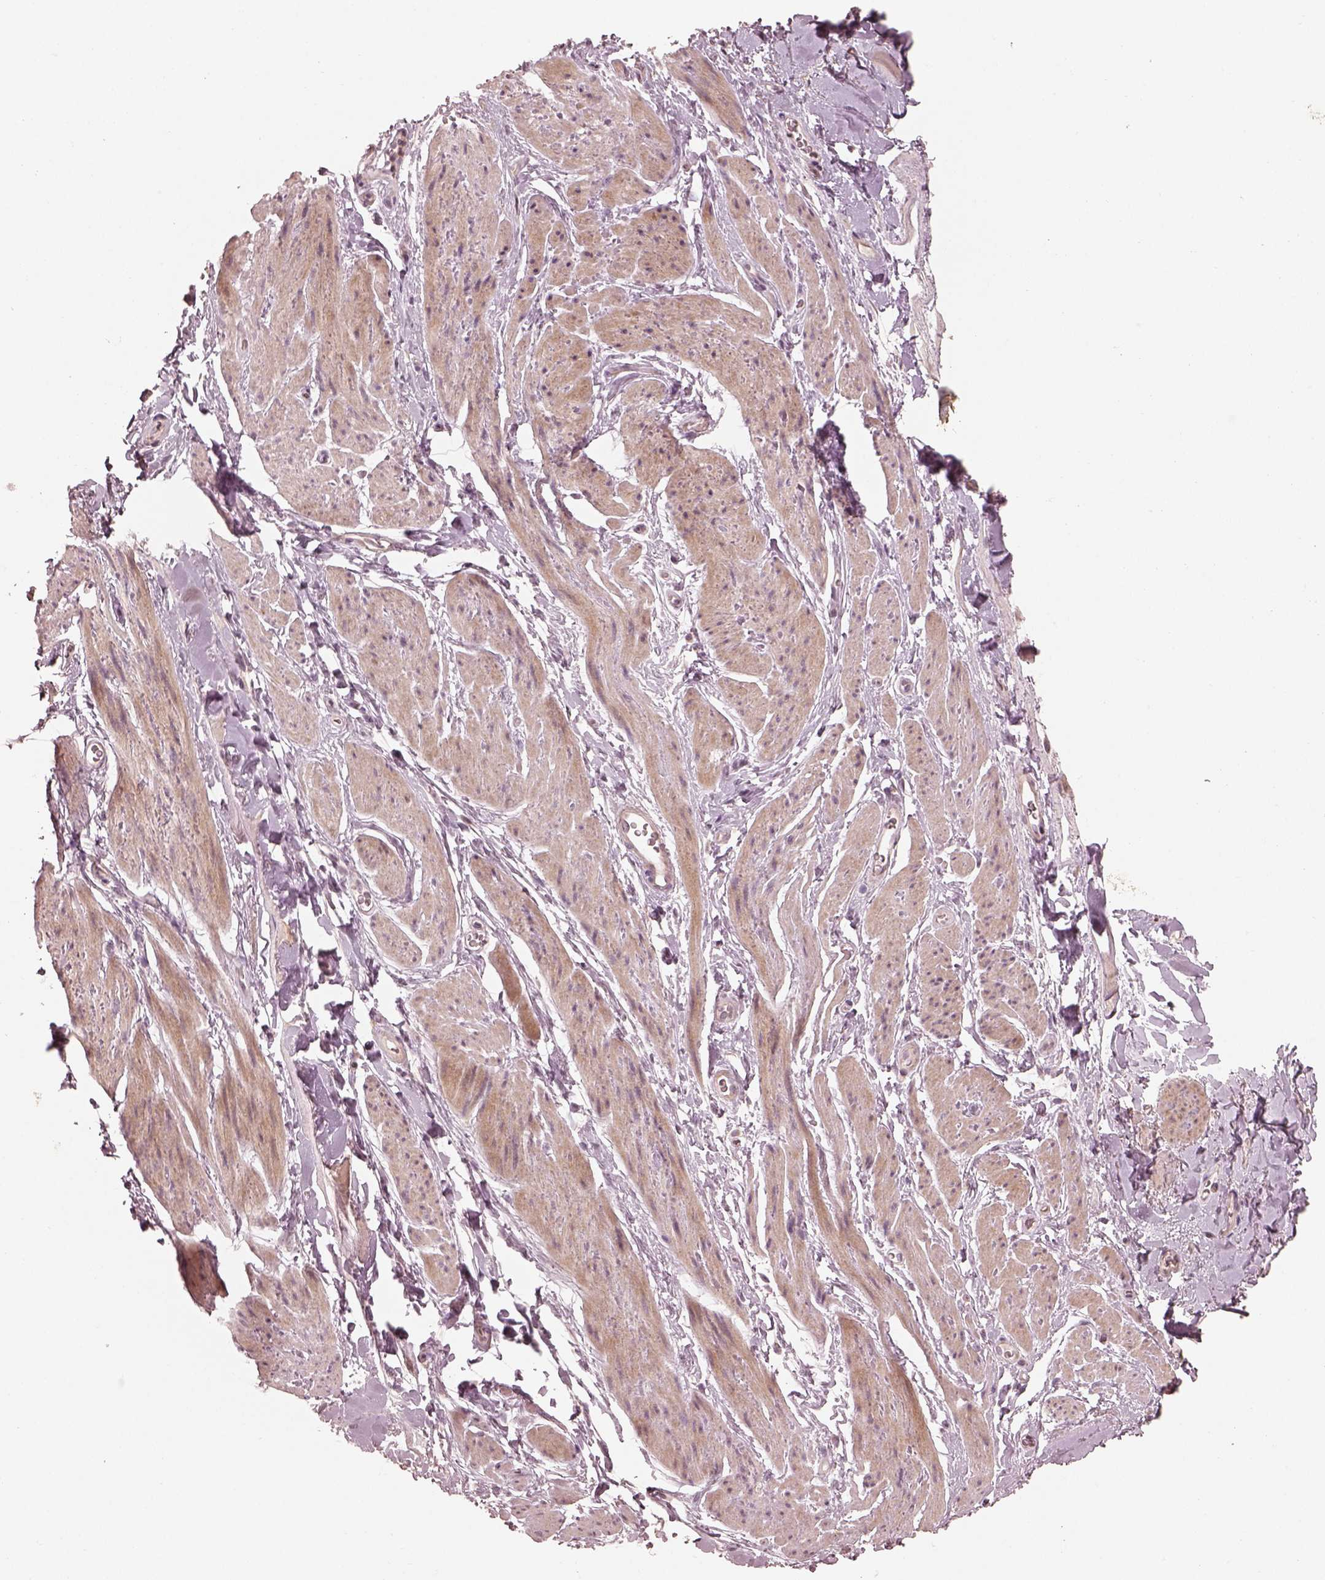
{"staining": {"intensity": "weak", "quantity": "<25%", "location": "cytoplasmic/membranous"}, "tissue": "adipose tissue", "cell_type": "Adipocytes", "image_type": "normal", "snomed": [{"axis": "morphology", "description": "Normal tissue, NOS"}, {"axis": "topography", "description": "Anal"}, {"axis": "topography", "description": "Peripheral nerve tissue"}], "caption": "The IHC image has no significant staining in adipocytes of adipose tissue. (Brightfield microscopy of DAB immunohistochemistry at high magnification).", "gene": "SLC25A46", "patient": {"sex": "male", "age": 53}}